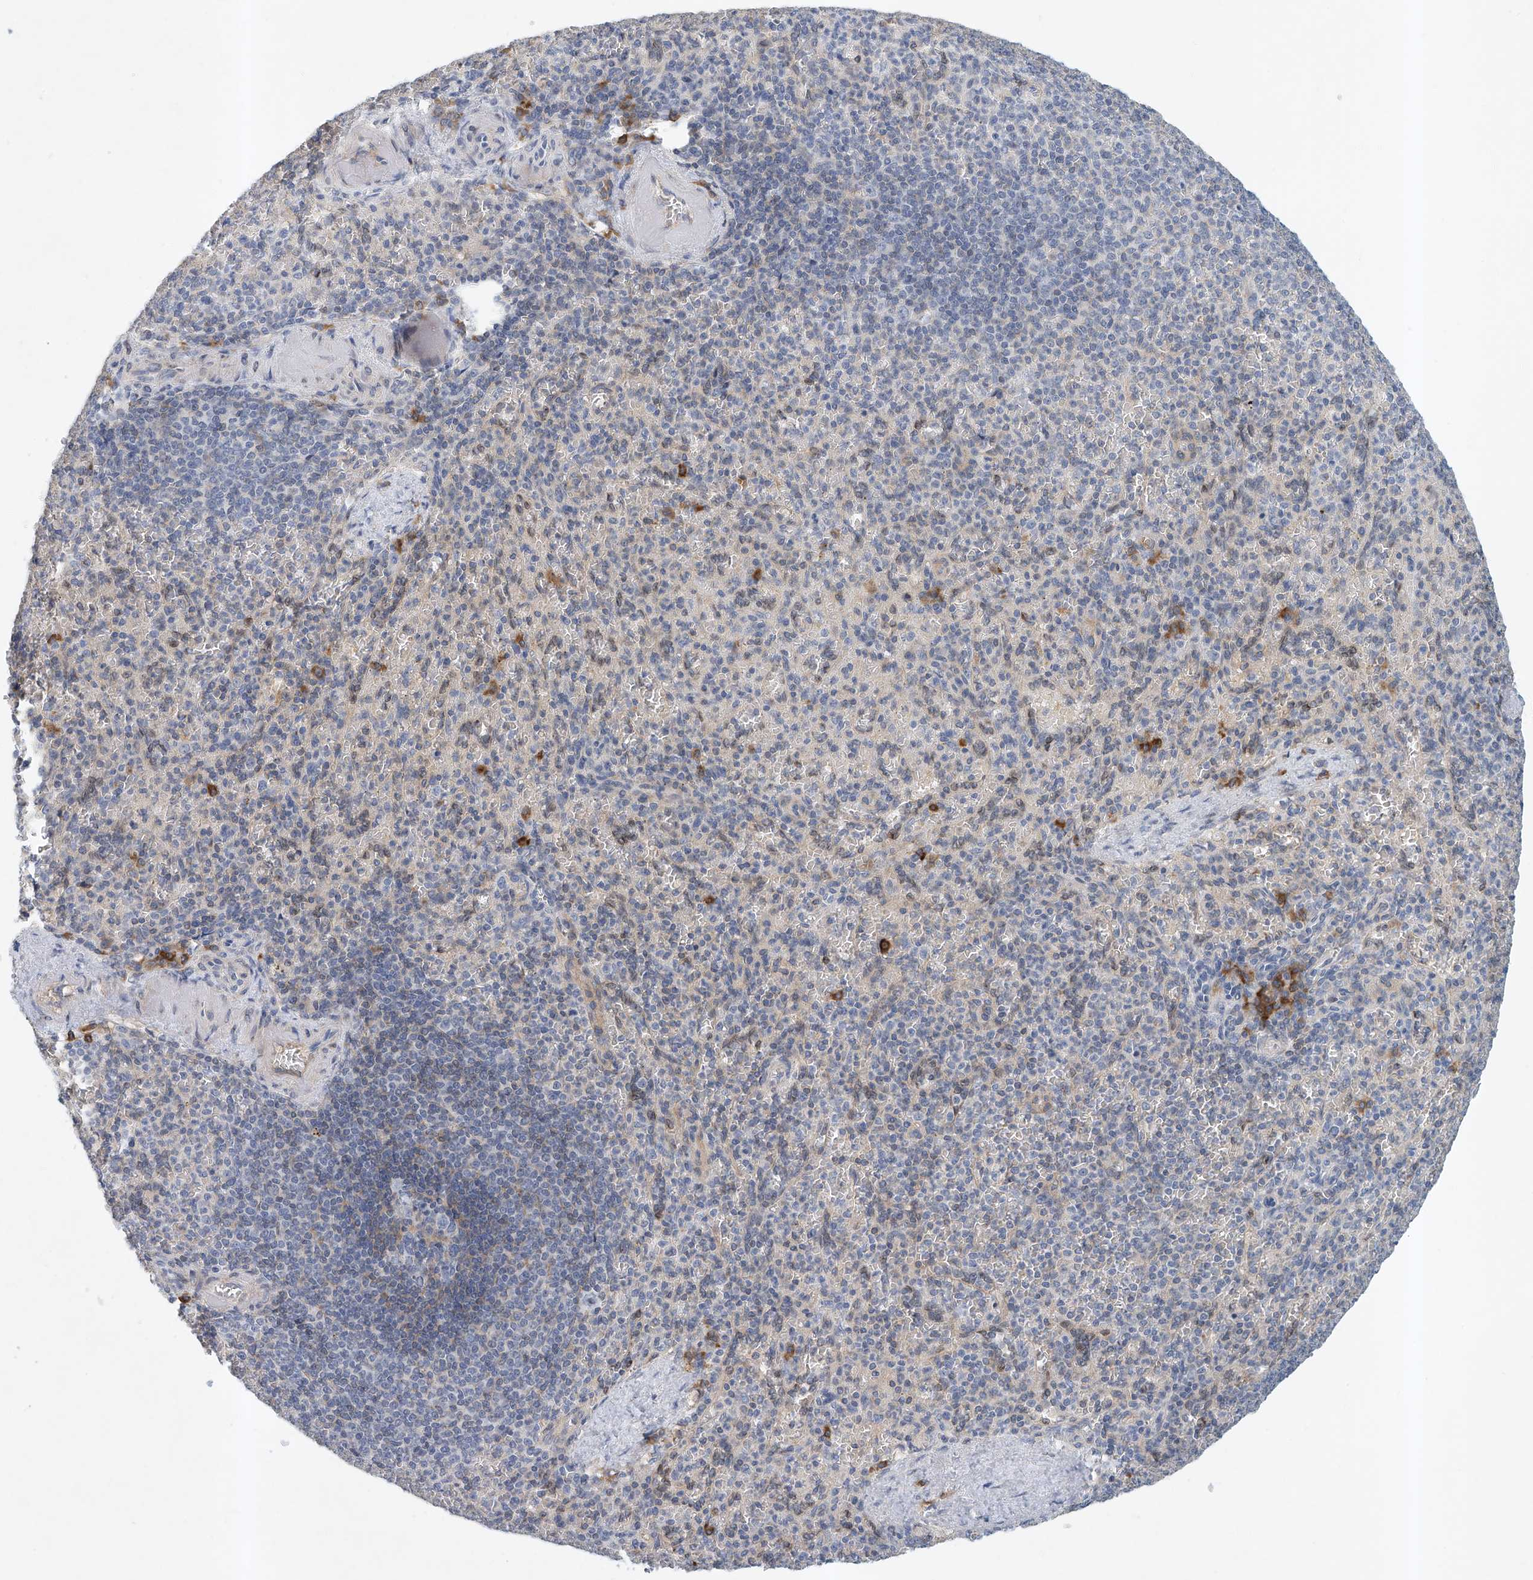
{"staining": {"intensity": "negative", "quantity": "none", "location": "none"}, "tissue": "spleen", "cell_type": "Cells in red pulp", "image_type": "normal", "snomed": [{"axis": "morphology", "description": "Normal tissue, NOS"}, {"axis": "topography", "description": "Spleen"}], "caption": "High power microscopy histopathology image of an IHC image of benign spleen, revealing no significant expression in cells in red pulp.", "gene": "CARMIL1", "patient": {"sex": "female", "age": 74}}